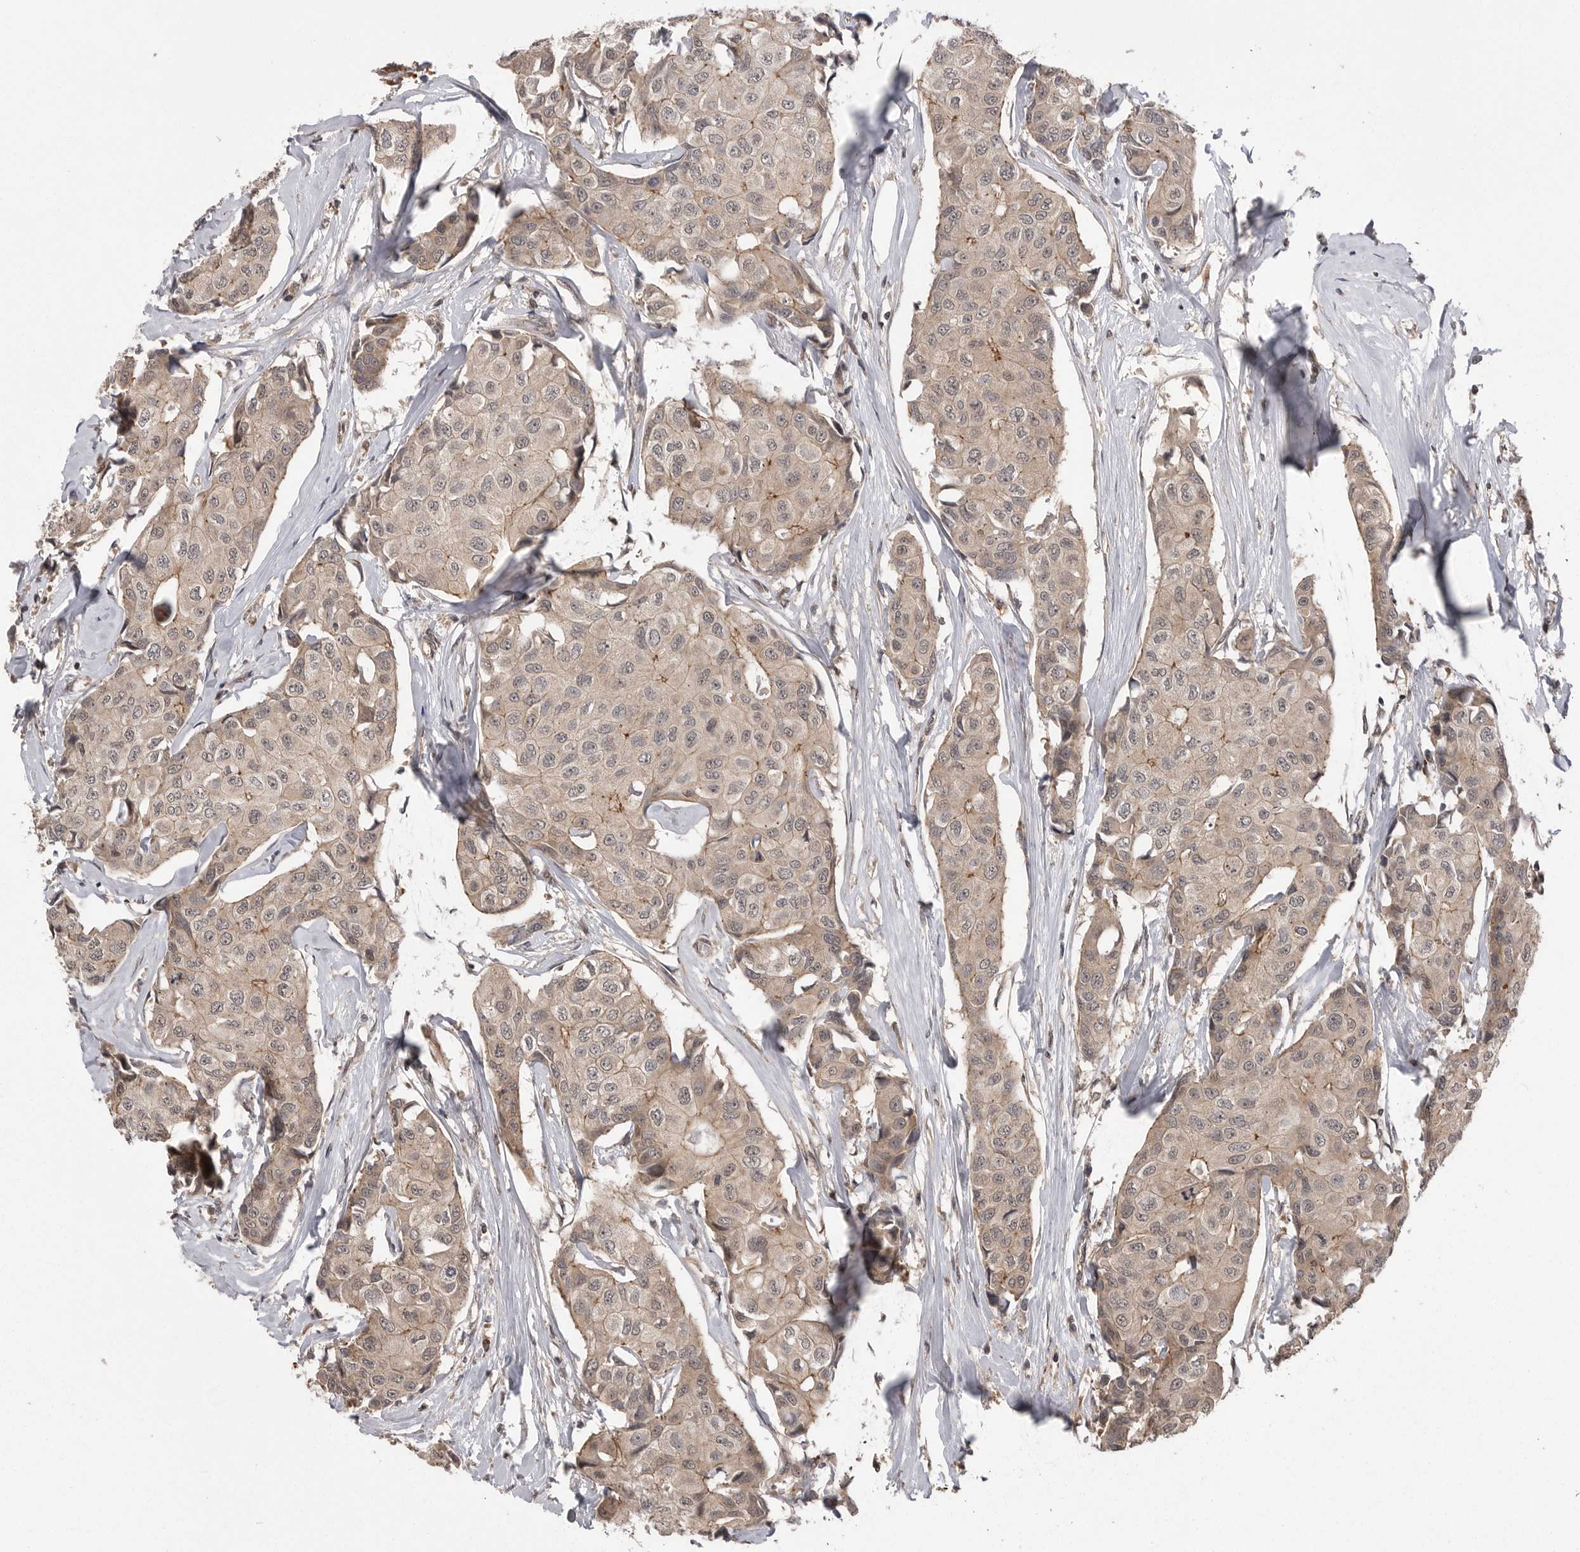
{"staining": {"intensity": "weak", "quantity": "<25%", "location": "cytoplasmic/membranous"}, "tissue": "breast cancer", "cell_type": "Tumor cells", "image_type": "cancer", "snomed": [{"axis": "morphology", "description": "Duct carcinoma"}, {"axis": "topography", "description": "Breast"}], "caption": "A high-resolution photomicrograph shows immunohistochemistry staining of breast cancer (intraductal carcinoma), which reveals no significant expression in tumor cells.", "gene": "AOAH", "patient": {"sex": "female", "age": 80}}